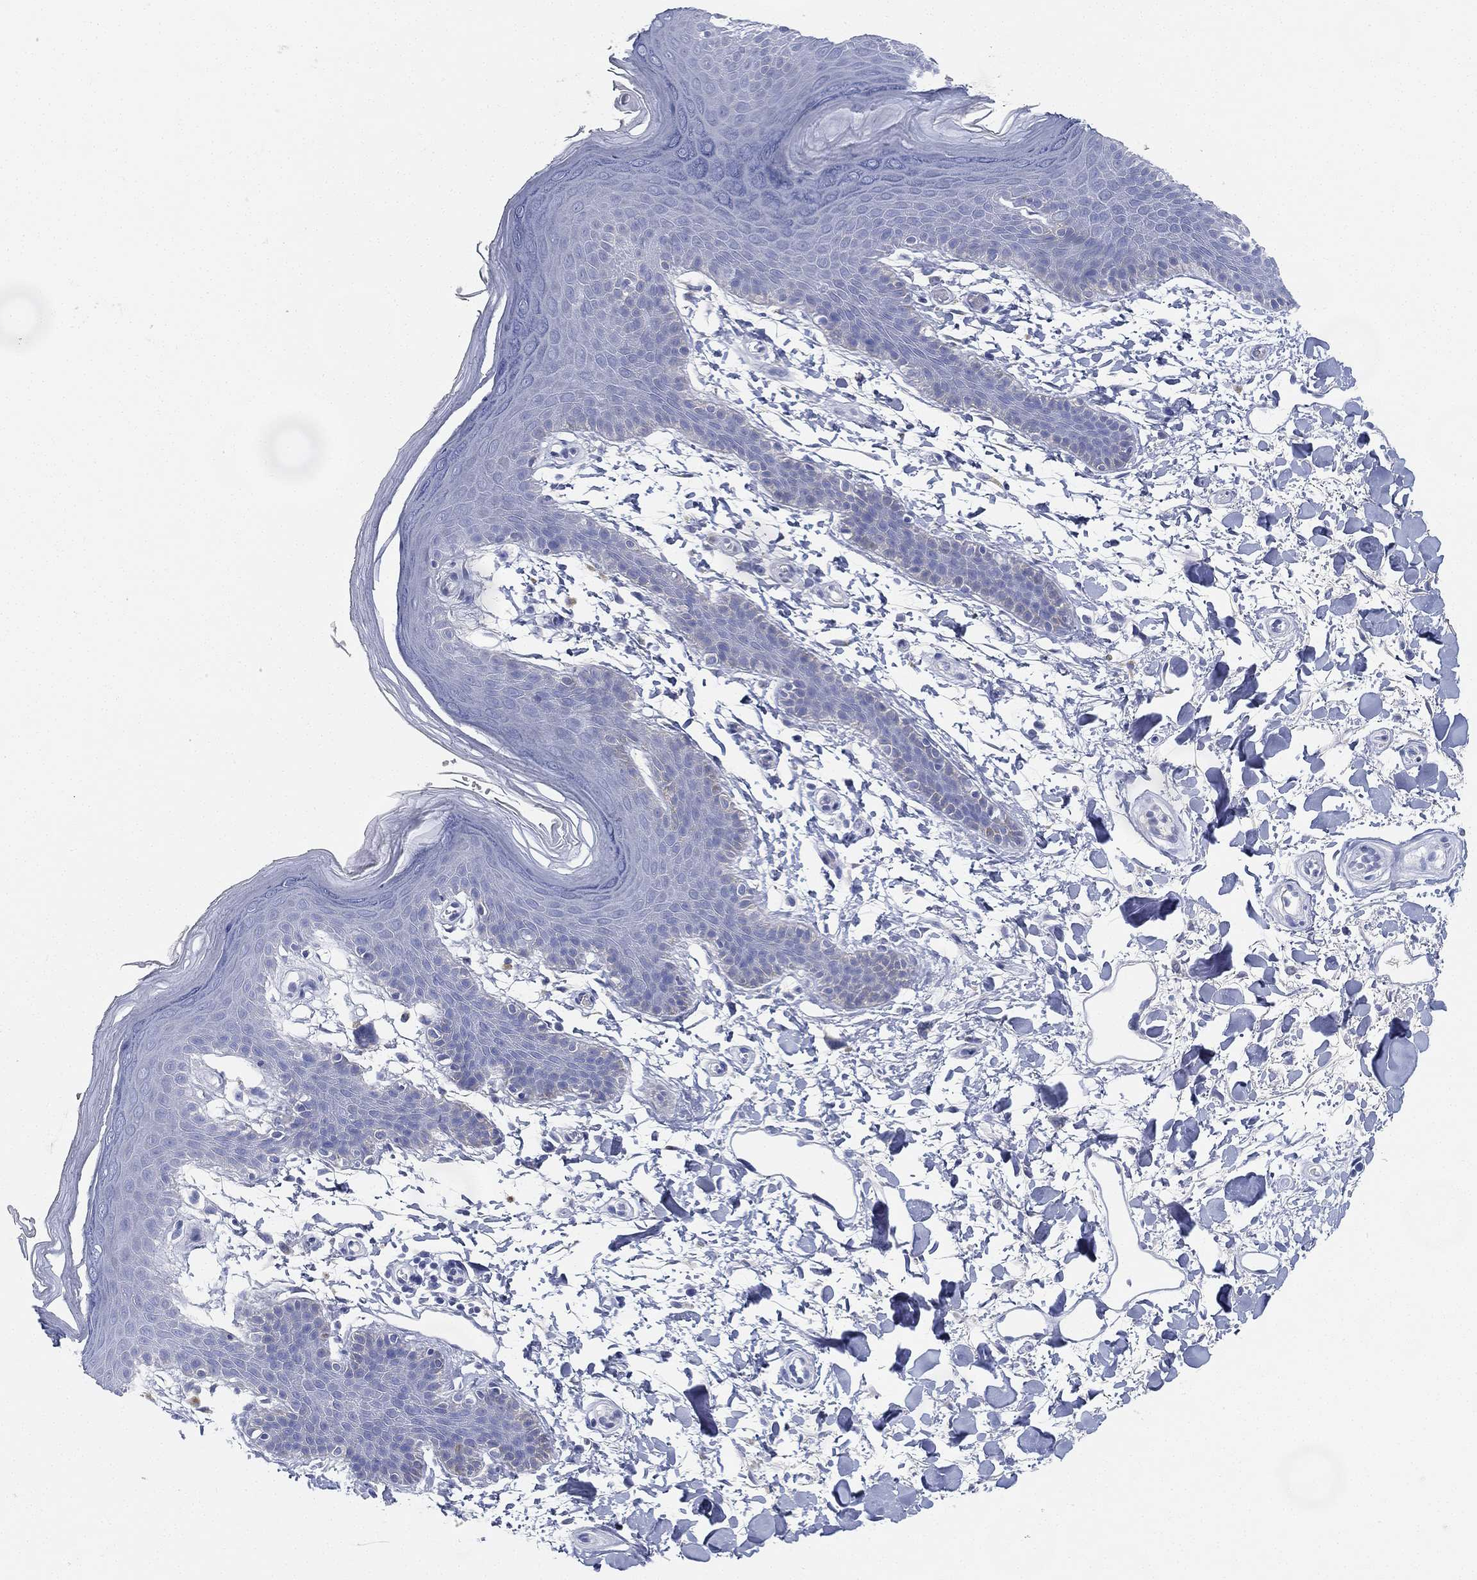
{"staining": {"intensity": "negative", "quantity": "none", "location": "none"}, "tissue": "skin", "cell_type": "Epidermal cells", "image_type": "normal", "snomed": [{"axis": "morphology", "description": "Normal tissue, NOS"}, {"axis": "topography", "description": "Anal"}], "caption": "Normal skin was stained to show a protein in brown. There is no significant positivity in epidermal cells. Nuclei are stained in blue.", "gene": "GPR61", "patient": {"sex": "male", "age": 53}}